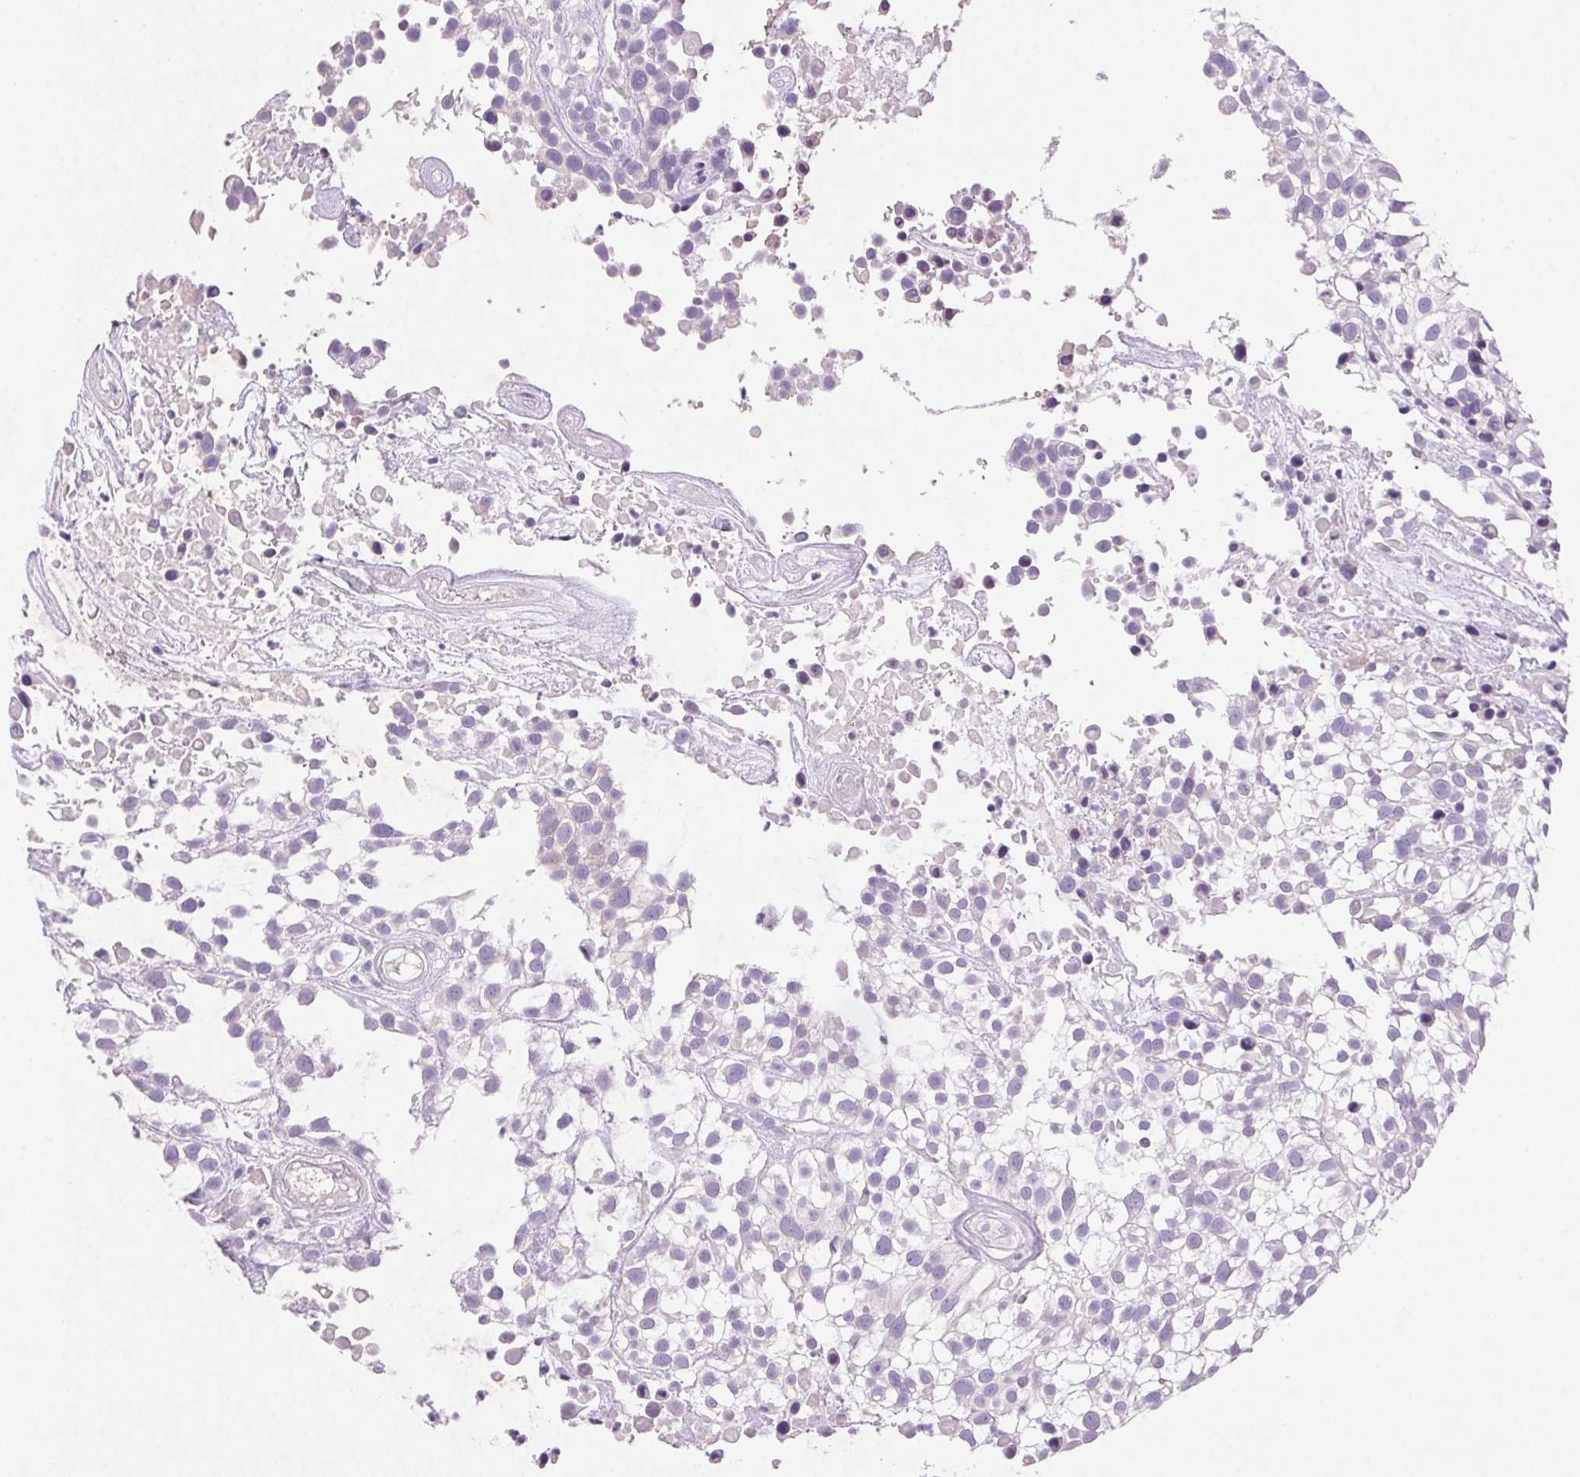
{"staining": {"intensity": "negative", "quantity": "none", "location": "none"}, "tissue": "urothelial cancer", "cell_type": "Tumor cells", "image_type": "cancer", "snomed": [{"axis": "morphology", "description": "Urothelial carcinoma, High grade"}, {"axis": "topography", "description": "Urinary bladder"}], "caption": "The immunohistochemistry (IHC) photomicrograph has no significant staining in tumor cells of urothelial cancer tissue.", "gene": "ARHGAP11B", "patient": {"sex": "male", "age": 56}}